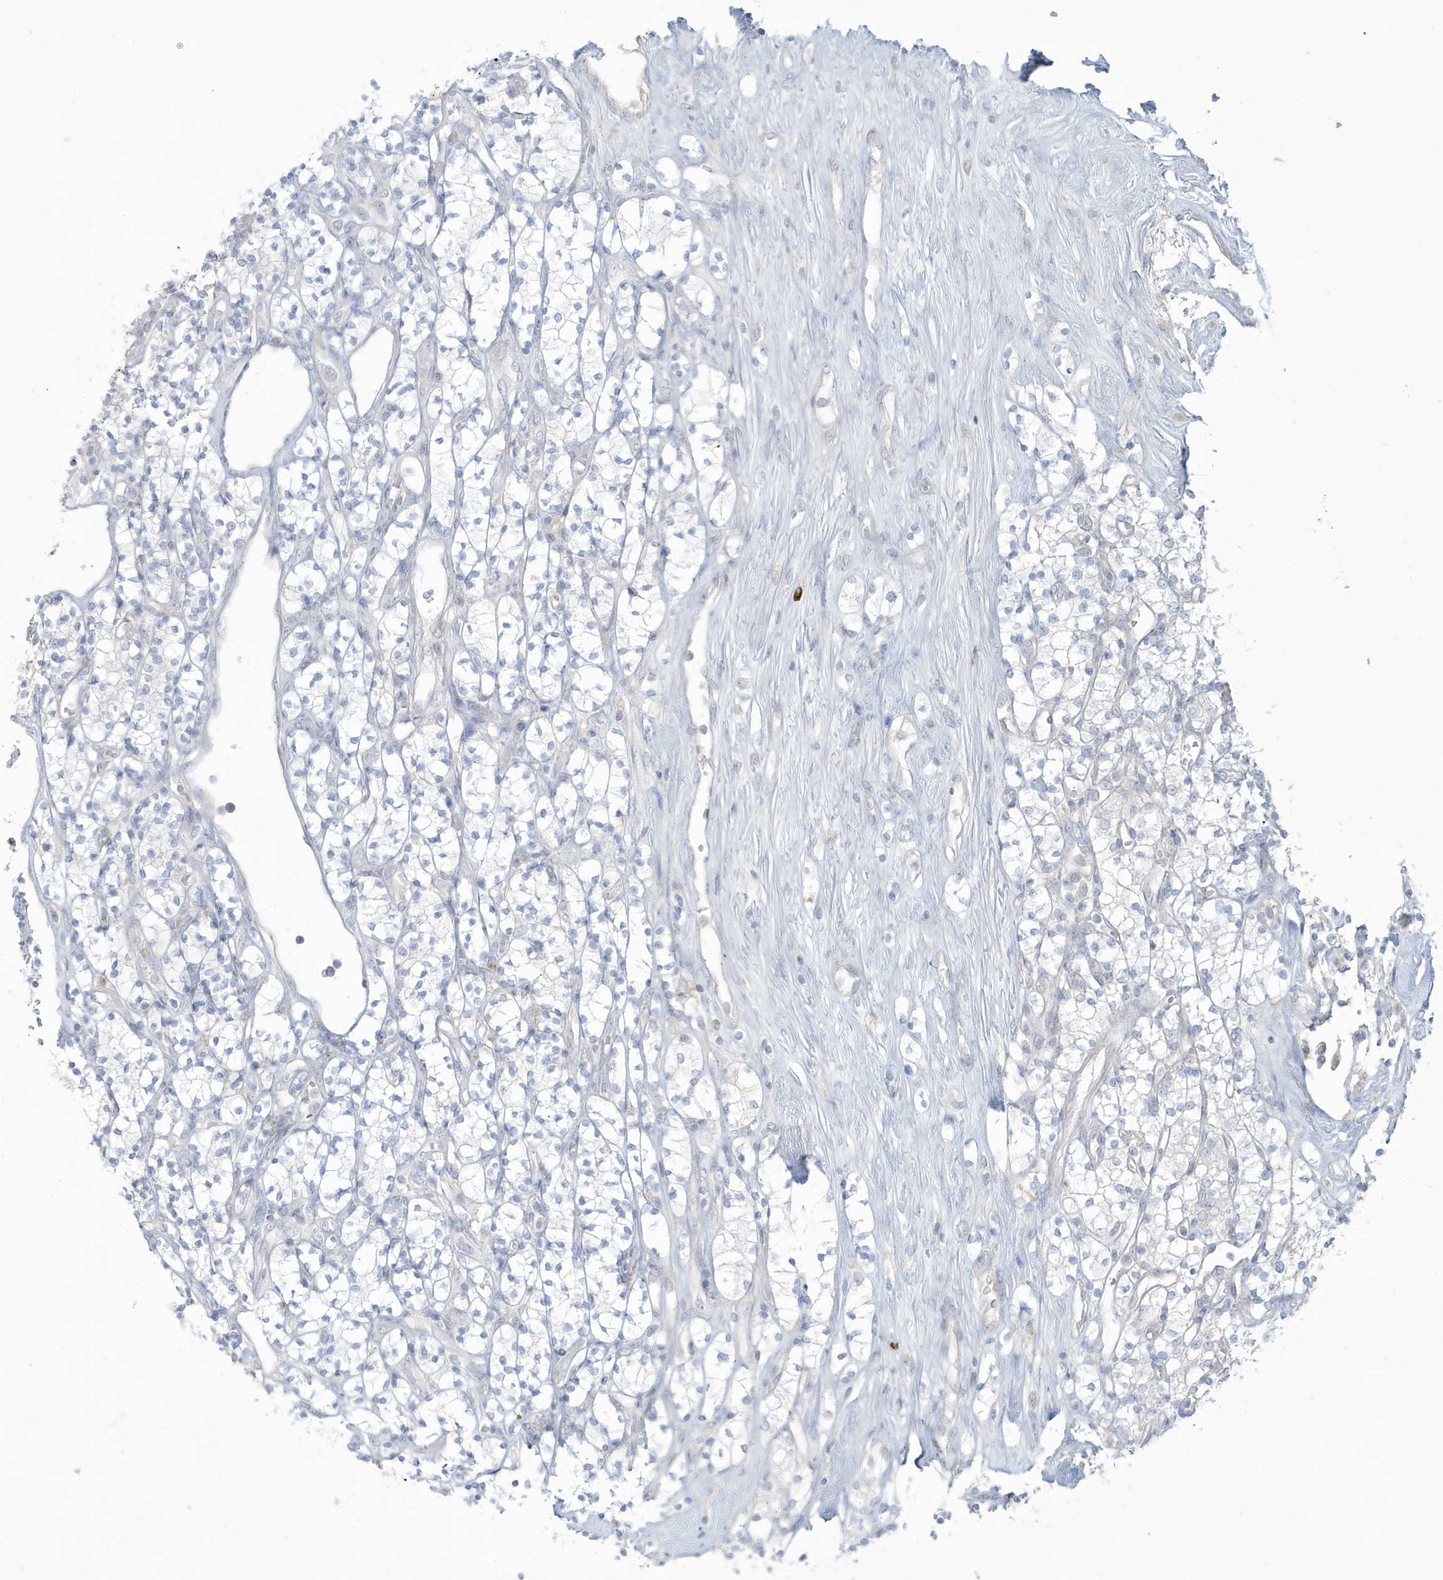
{"staining": {"intensity": "negative", "quantity": "none", "location": "none"}, "tissue": "renal cancer", "cell_type": "Tumor cells", "image_type": "cancer", "snomed": [{"axis": "morphology", "description": "Adenocarcinoma, NOS"}, {"axis": "topography", "description": "Kidney"}], "caption": "This is an IHC micrograph of renal cancer. There is no staining in tumor cells.", "gene": "HERC6", "patient": {"sex": "male", "age": 77}}